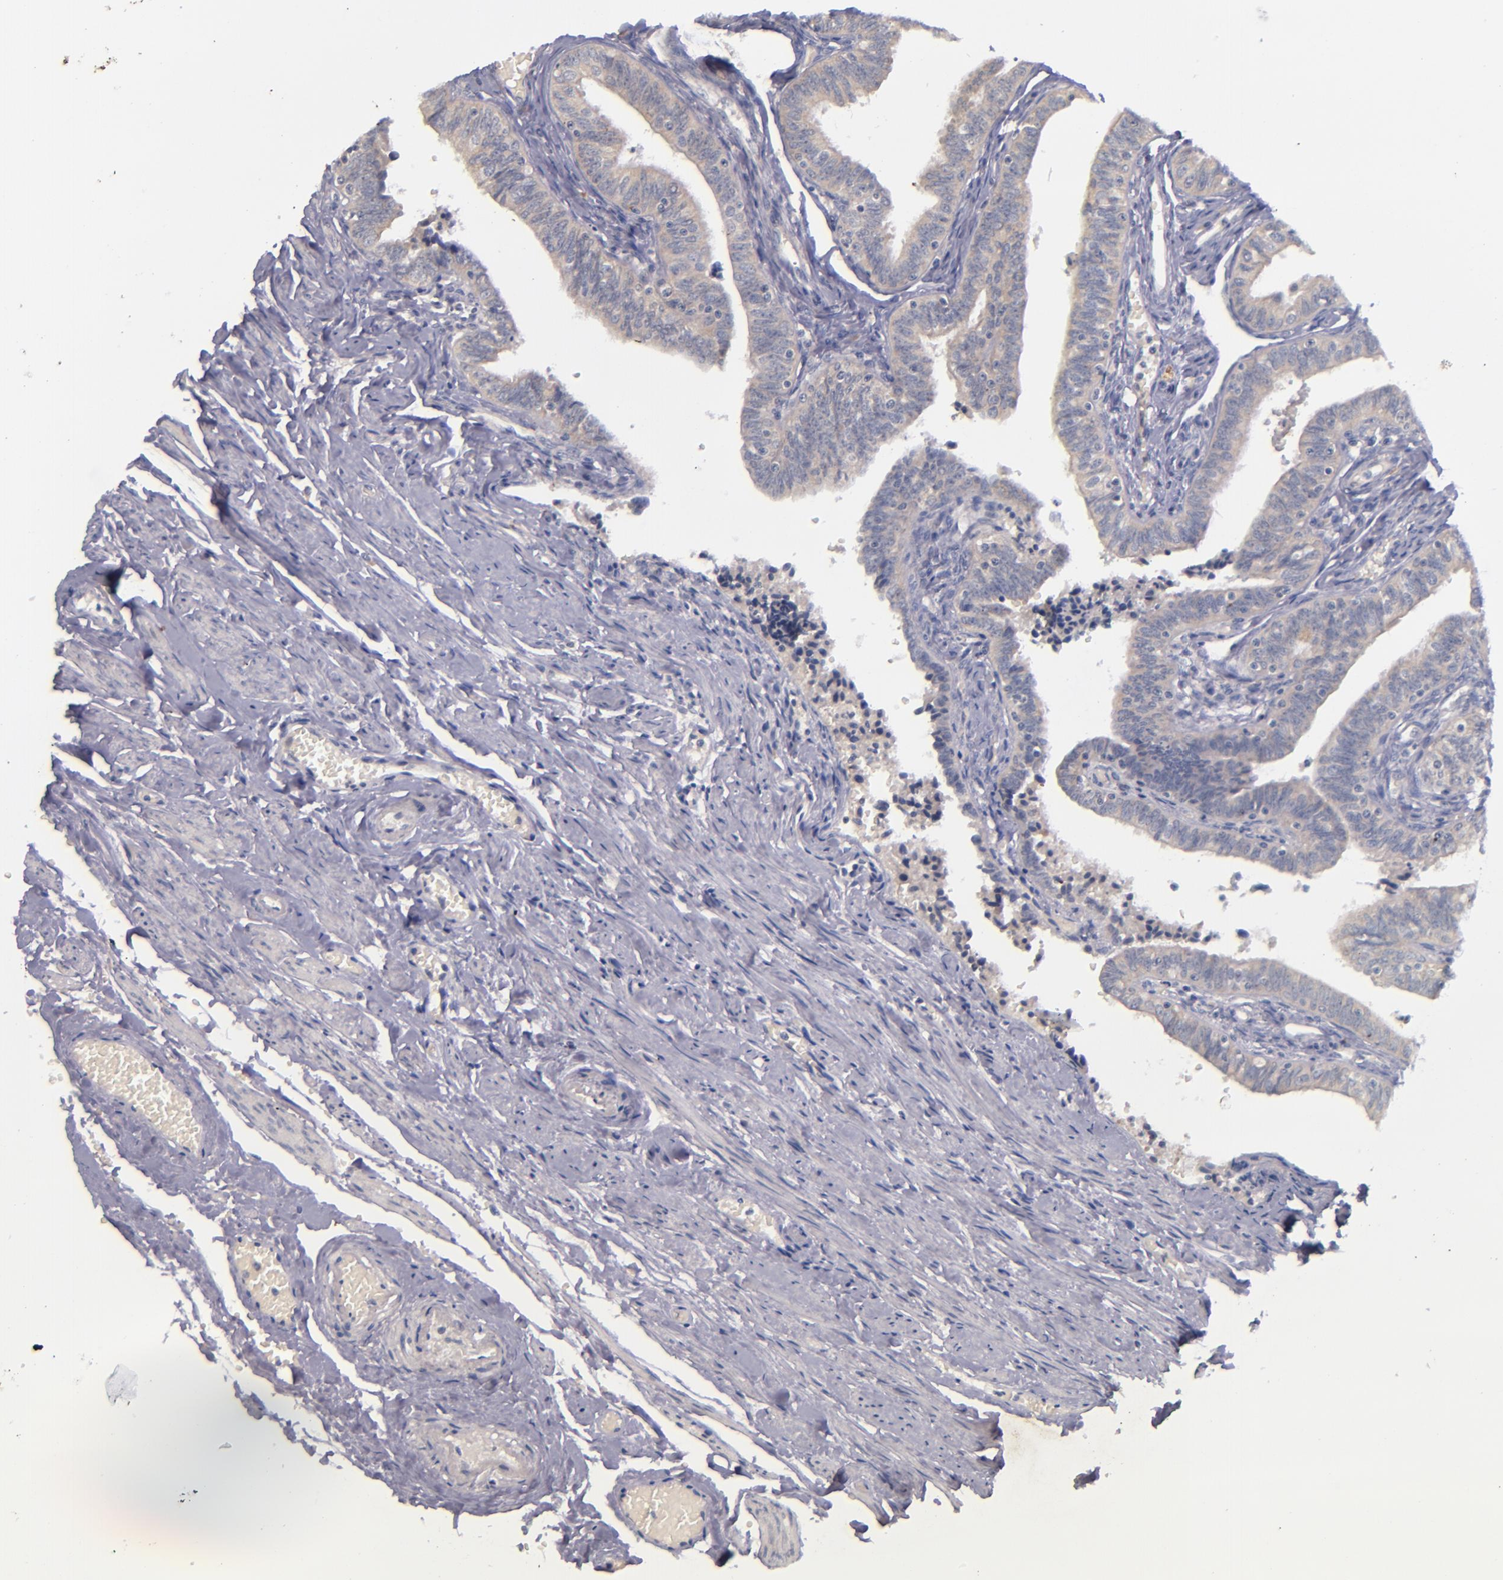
{"staining": {"intensity": "weak", "quantity": ">75%", "location": "cytoplasmic/membranous"}, "tissue": "fallopian tube", "cell_type": "Glandular cells", "image_type": "normal", "snomed": [{"axis": "morphology", "description": "Normal tissue, NOS"}, {"axis": "topography", "description": "Fallopian tube"}, {"axis": "topography", "description": "Ovary"}], "caption": "Immunohistochemistry (DAB) staining of unremarkable fallopian tube demonstrates weak cytoplasmic/membranous protein positivity in approximately >75% of glandular cells.", "gene": "TSC2", "patient": {"sex": "female", "age": 69}}